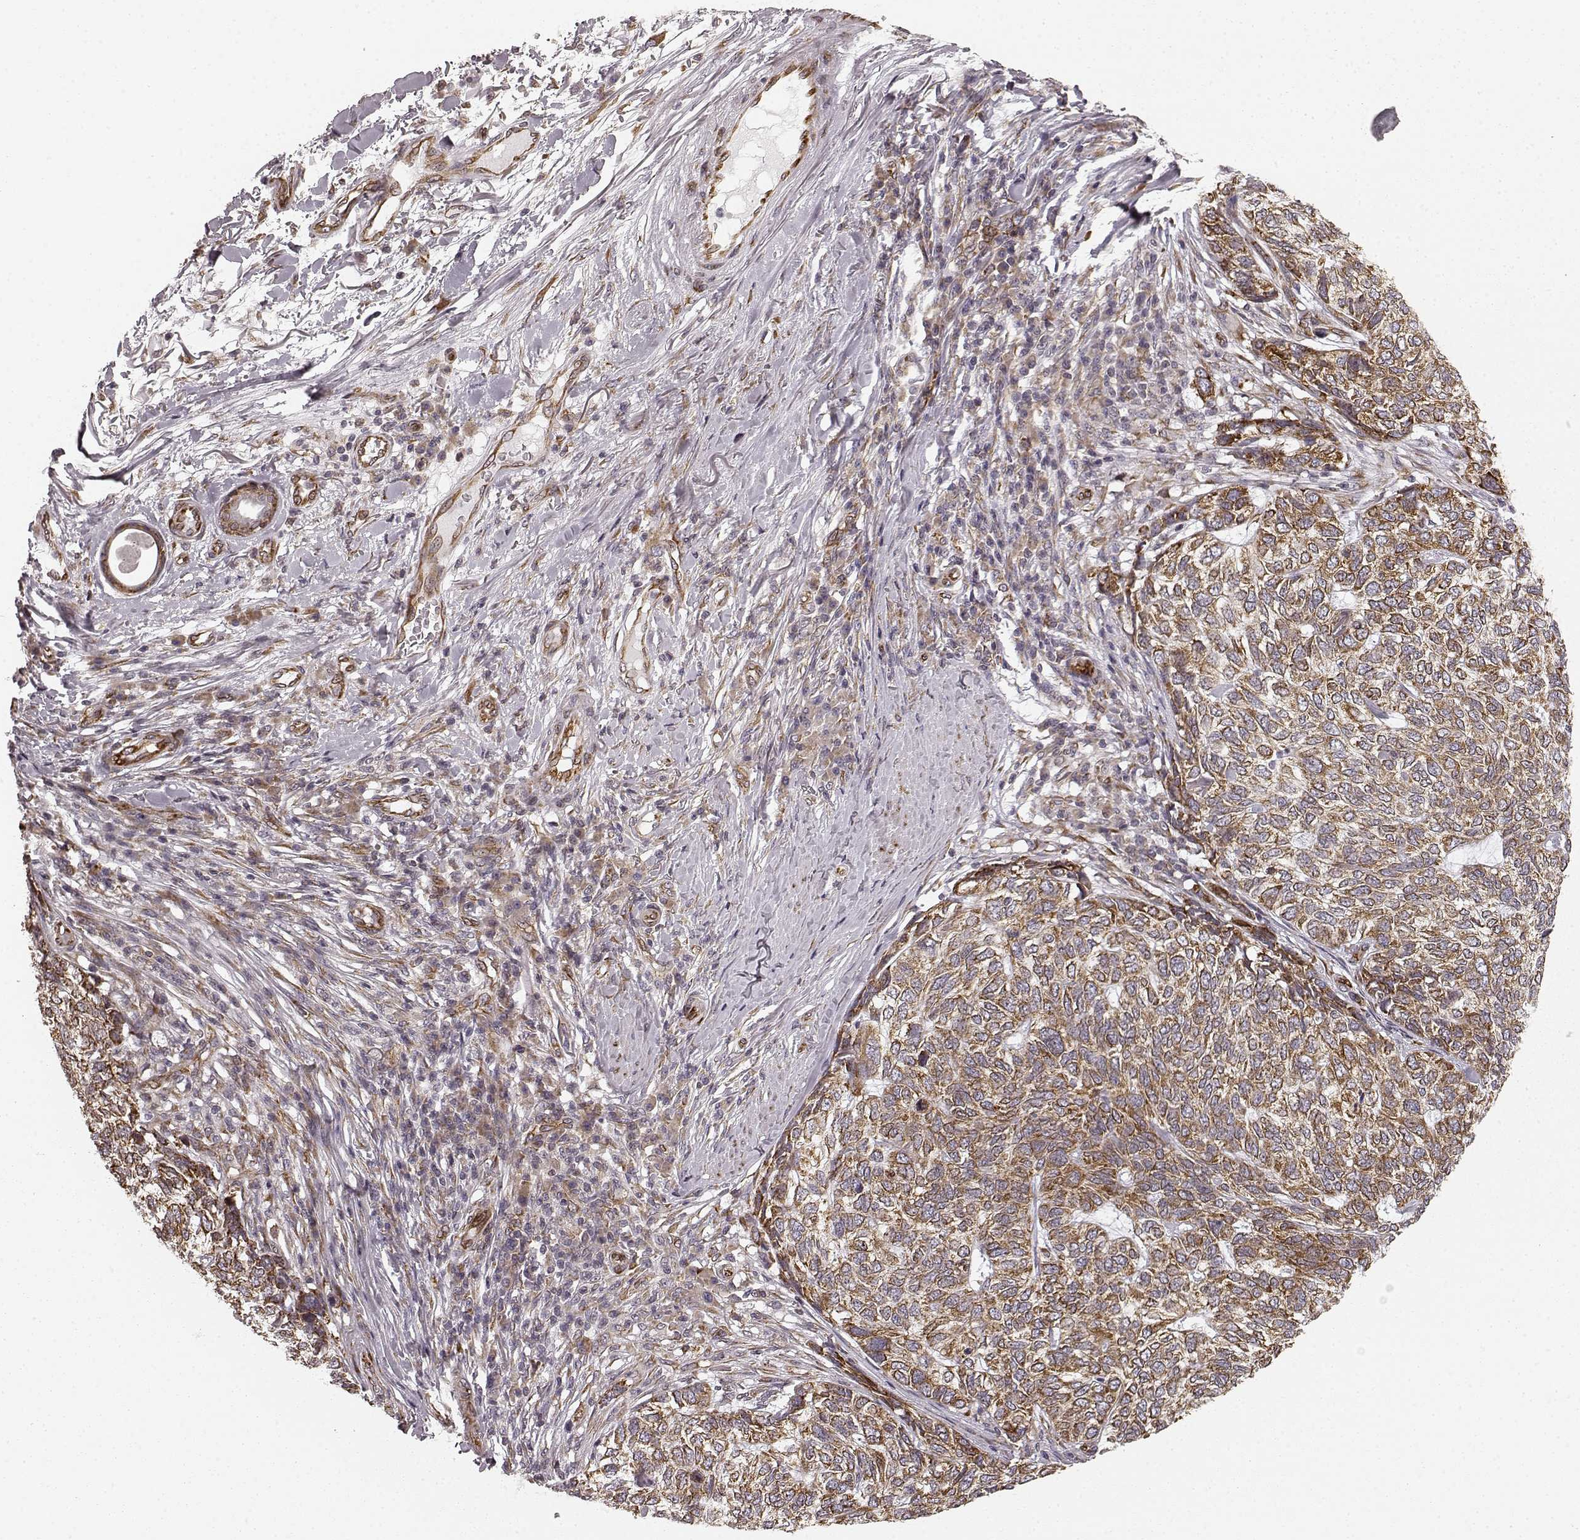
{"staining": {"intensity": "strong", "quantity": ">75%", "location": "cytoplasmic/membranous"}, "tissue": "skin cancer", "cell_type": "Tumor cells", "image_type": "cancer", "snomed": [{"axis": "morphology", "description": "Basal cell carcinoma"}, {"axis": "topography", "description": "Skin"}], "caption": "Basal cell carcinoma (skin) stained with DAB immunohistochemistry exhibits high levels of strong cytoplasmic/membranous positivity in approximately >75% of tumor cells.", "gene": "TMEM14A", "patient": {"sex": "female", "age": 65}}